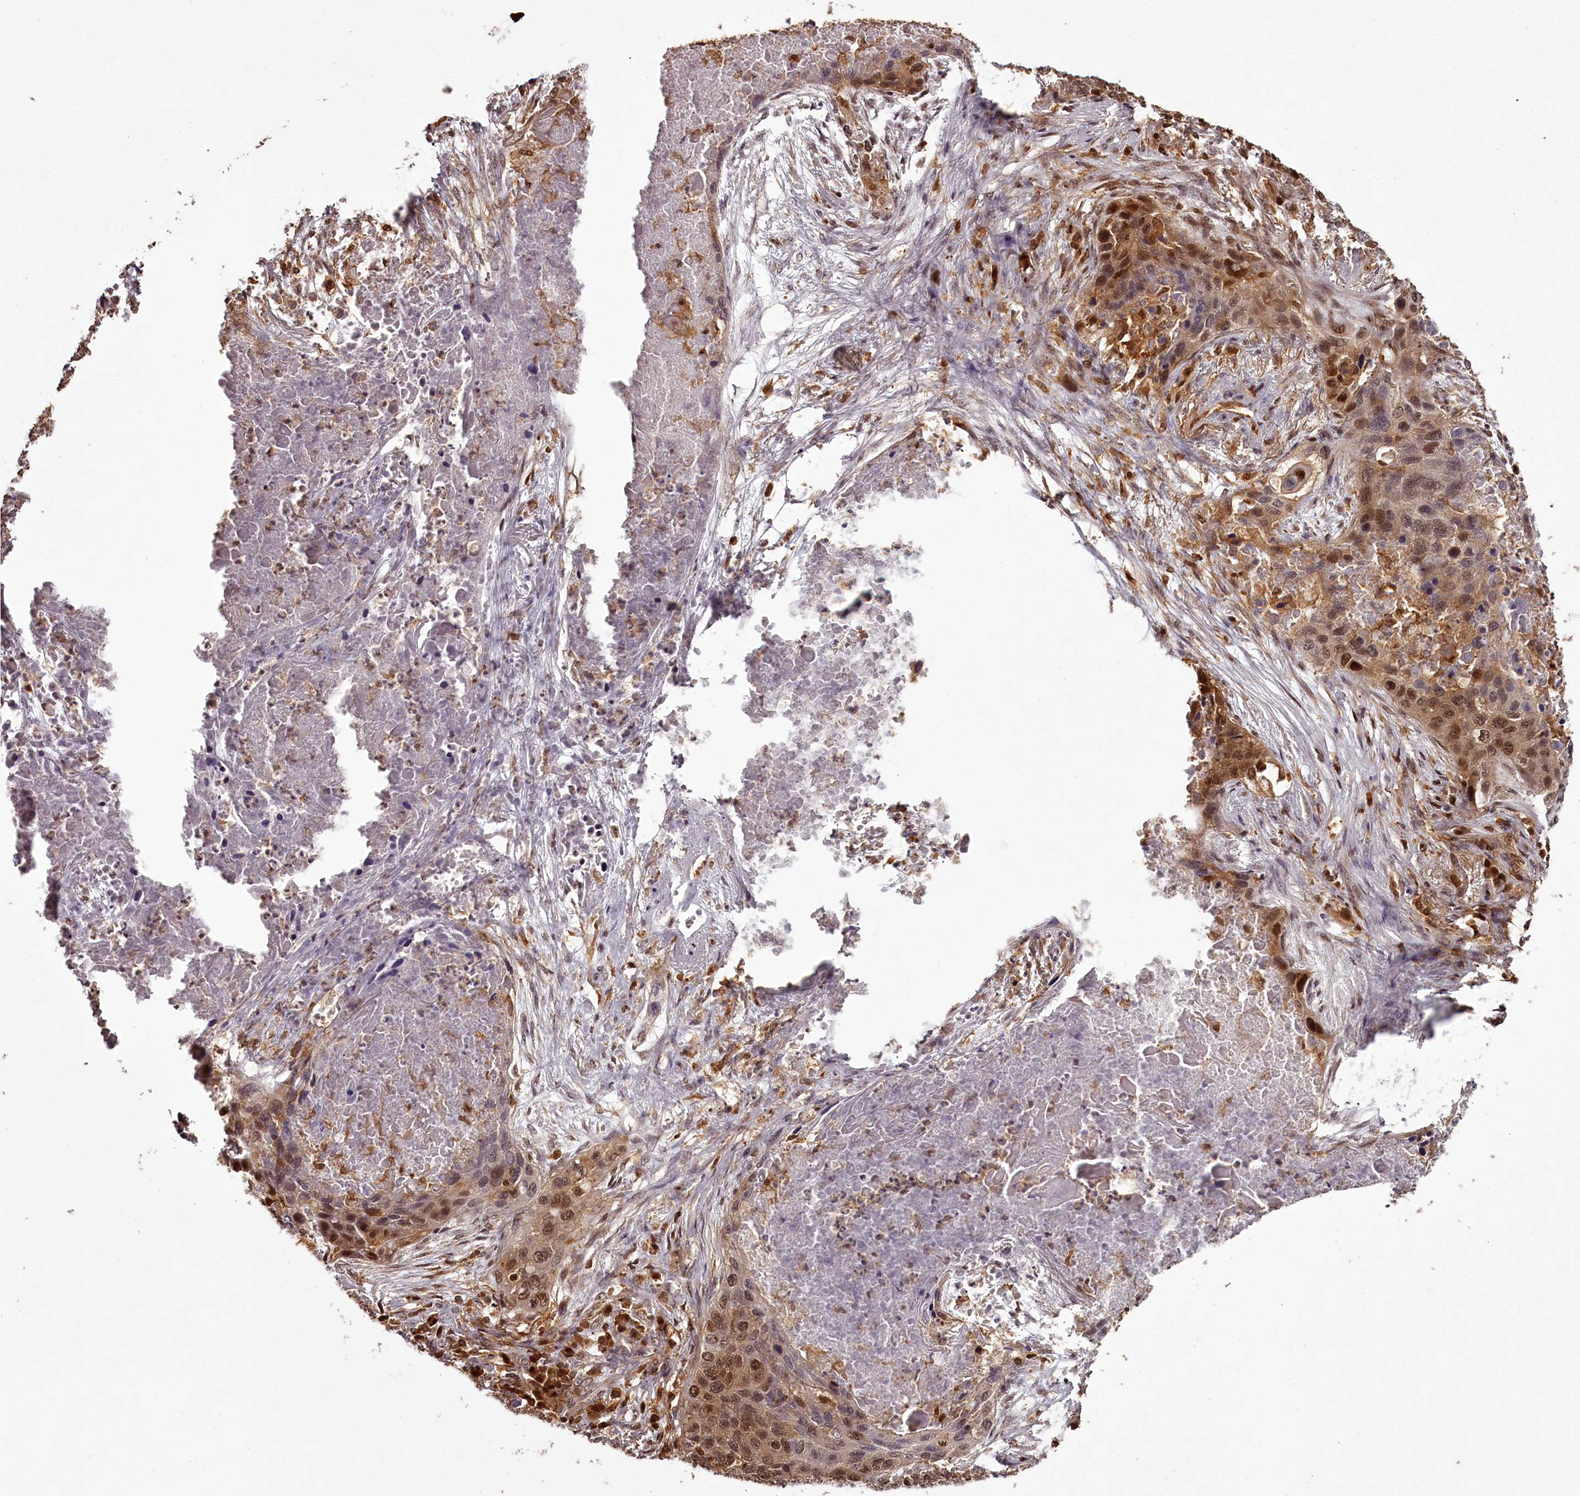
{"staining": {"intensity": "moderate", "quantity": ">75%", "location": "nuclear"}, "tissue": "lung cancer", "cell_type": "Tumor cells", "image_type": "cancer", "snomed": [{"axis": "morphology", "description": "Squamous cell carcinoma, NOS"}, {"axis": "topography", "description": "Lung"}], "caption": "A medium amount of moderate nuclear positivity is identified in about >75% of tumor cells in lung cancer (squamous cell carcinoma) tissue. The staining was performed using DAB (3,3'-diaminobenzidine), with brown indicating positive protein expression. Nuclei are stained blue with hematoxylin.", "gene": "NPRL2", "patient": {"sex": "female", "age": 63}}